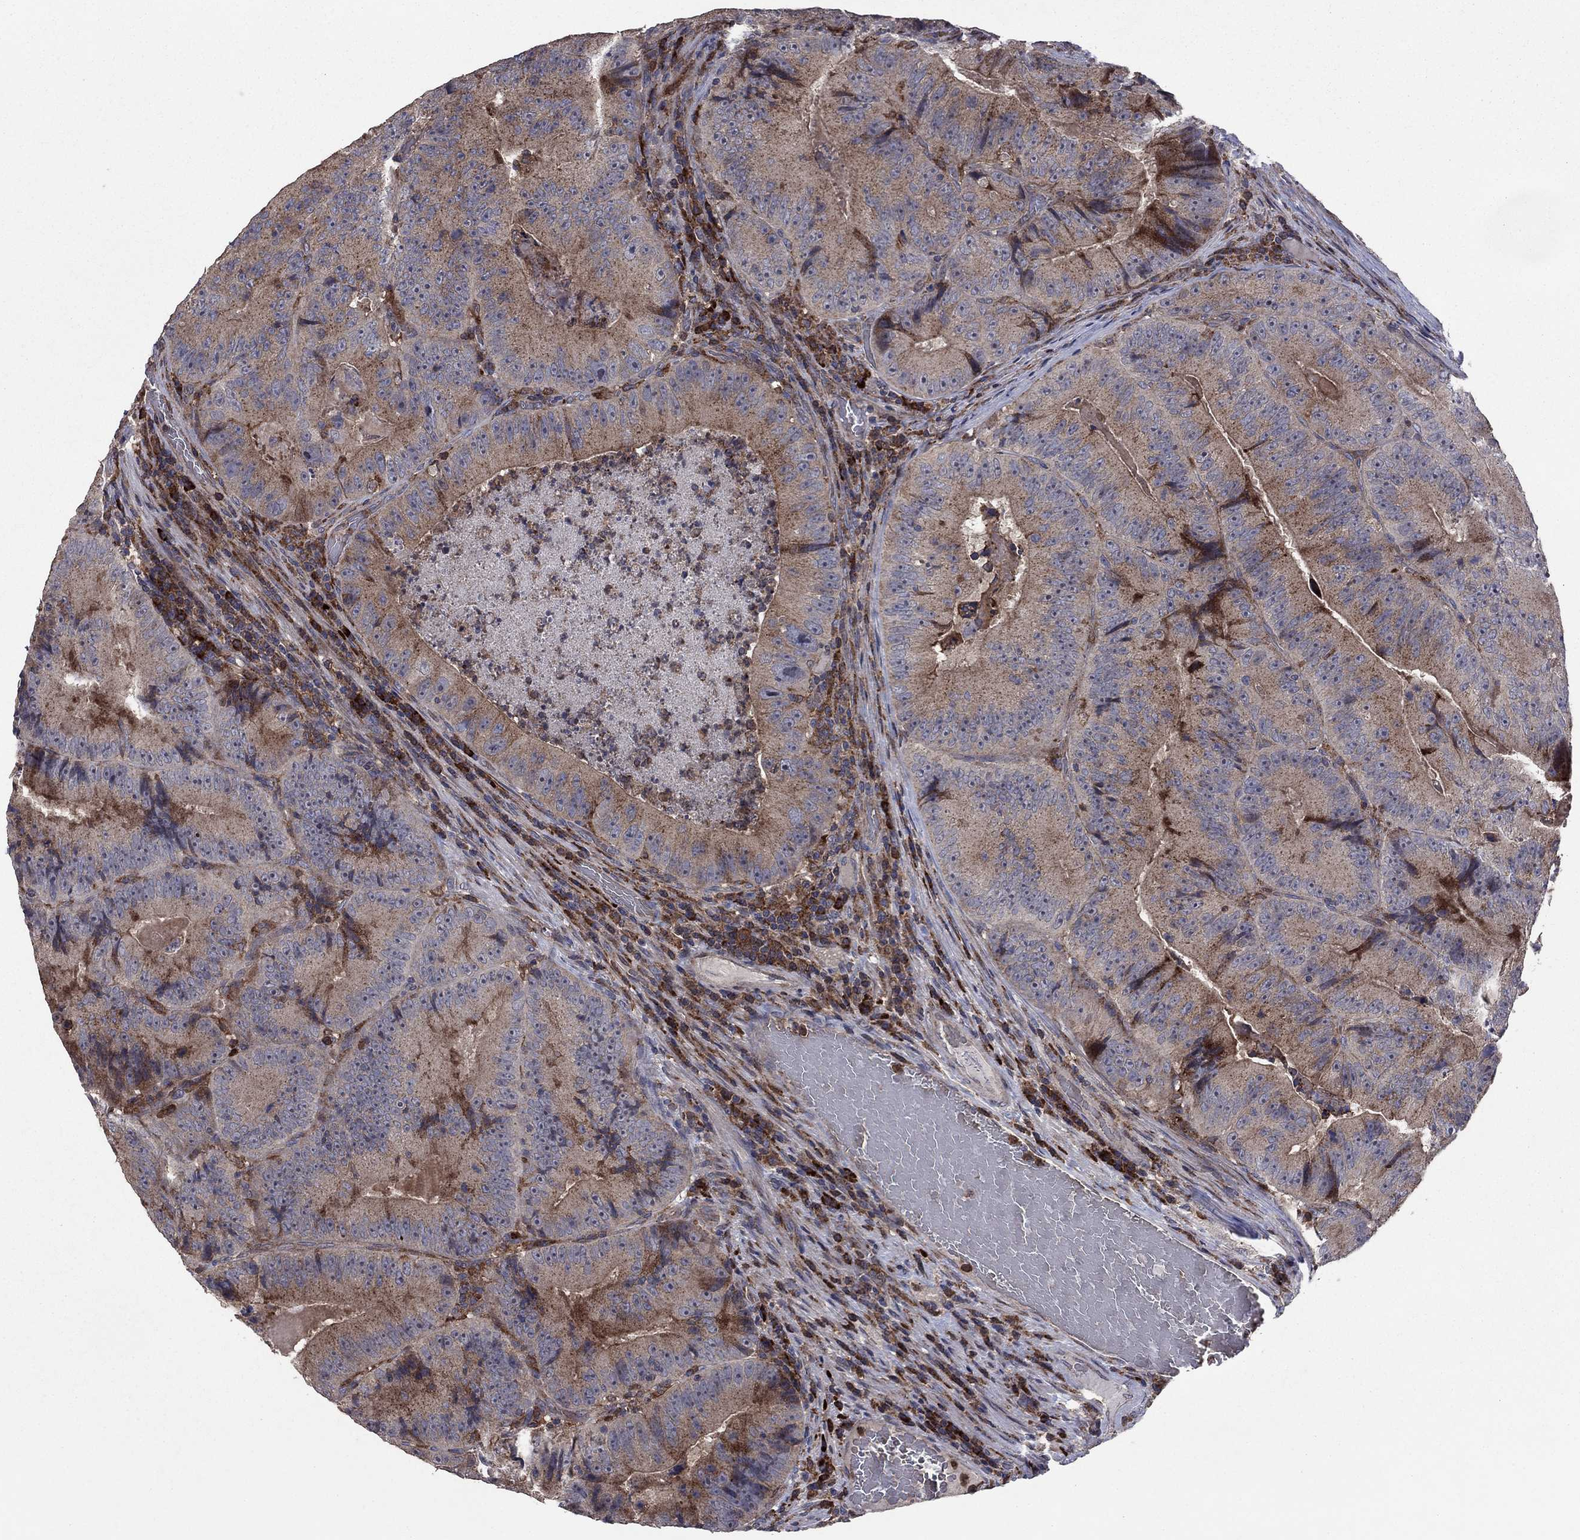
{"staining": {"intensity": "strong", "quantity": "<25%", "location": "cytoplasmic/membranous"}, "tissue": "colorectal cancer", "cell_type": "Tumor cells", "image_type": "cancer", "snomed": [{"axis": "morphology", "description": "Adenocarcinoma, NOS"}, {"axis": "topography", "description": "Colon"}], "caption": "DAB immunohistochemical staining of colorectal cancer exhibits strong cytoplasmic/membranous protein staining in approximately <25% of tumor cells.", "gene": "MEA1", "patient": {"sex": "female", "age": 86}}